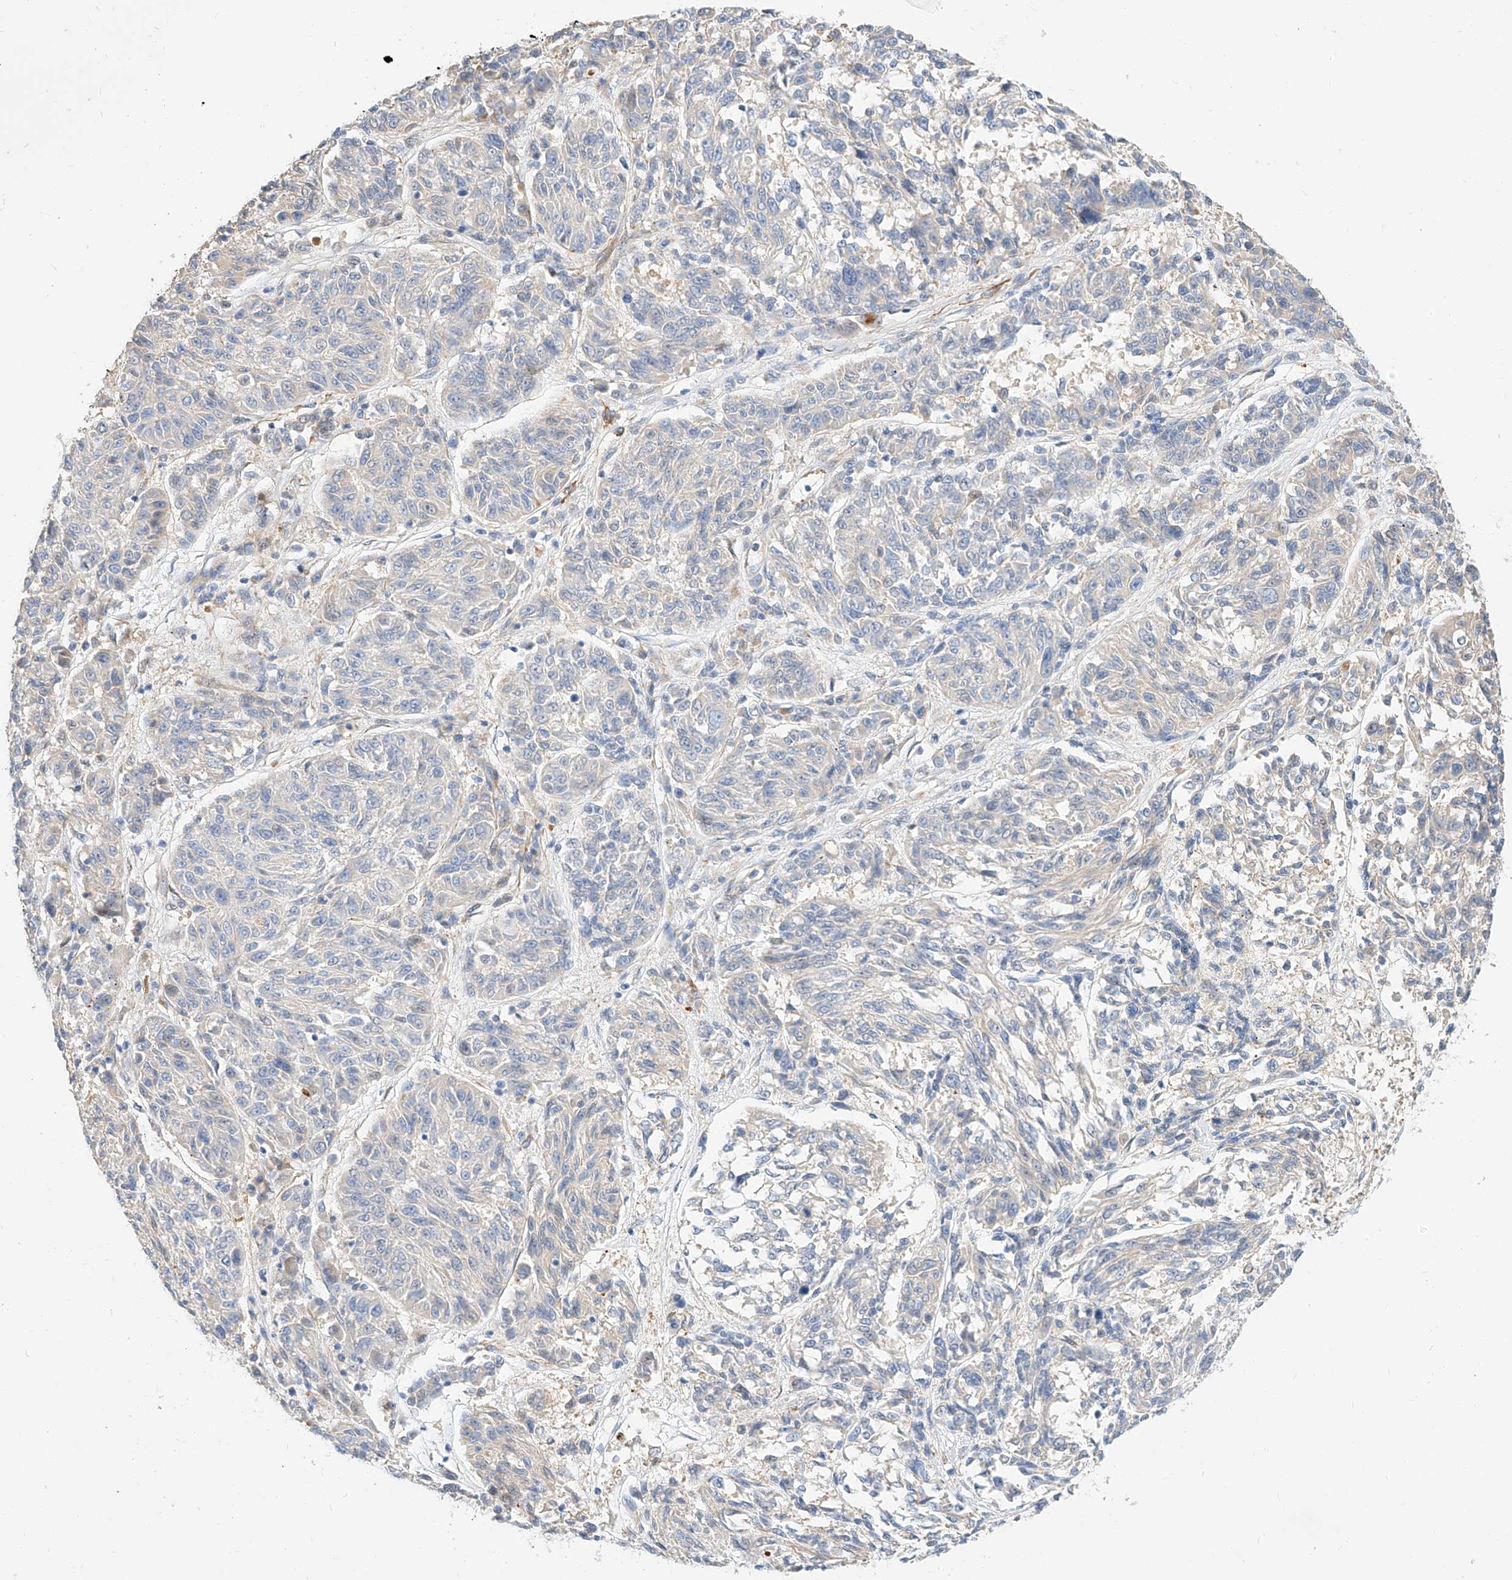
{"staining": {"intensity": "negative", "quantity": "none", "location": "none"}, "tissue": "melanoma", "cell_type": "Tumor cells", "image_type": "cancer", "snomed": [{"axis": "morphology", "description": "Malignant melanoma, NOS"}, {"axis": "topography", "description": "Skin"}], "caption": "Immunohistochemistry photomicrograph of malignant melanoma stained for a protein (brown), which shows no staining in tumor cells.", "gene": "KCNH5", "patient": {"sex": "male", "age": 53}}